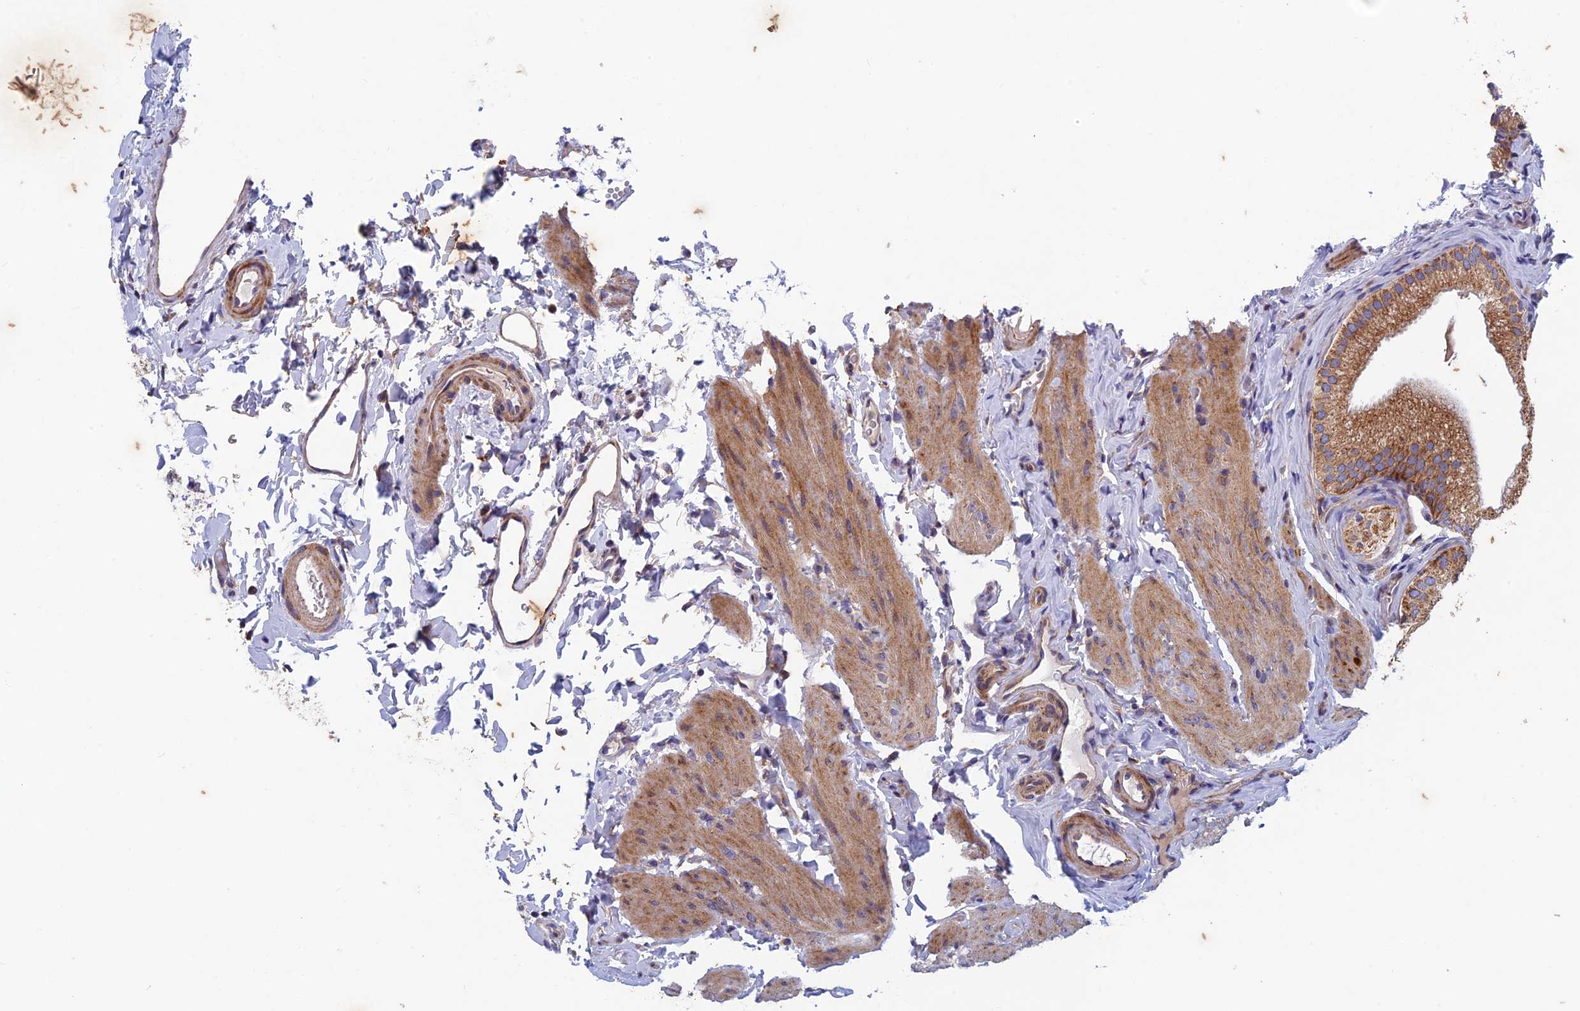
{"staining": {"intensity": "moderate", "quantity": ">75%", "location": "cytoplasmic/membranous"}, "tissue": "gallbladder", "cell_type": "Glandular cells", "image_type": "normal", "snomed": [{"axis": "morphology", "description": "Normal tissue, NOS"}, {"axis": "morphology", "description": "Inflammation, NOS"}, {"axis": "topography", "description": "Gallbladder"}], "caption": "An immunohistochemistry histopathology image of normal tissue is shown. Protein staining in brown labels moderate cytoplasmic/membranous positivity in gallbladder within glandular cells. Nuclei are stained in blue.", "gene": "AP4S1", "patient": {"sex": "male", "age": 51}}